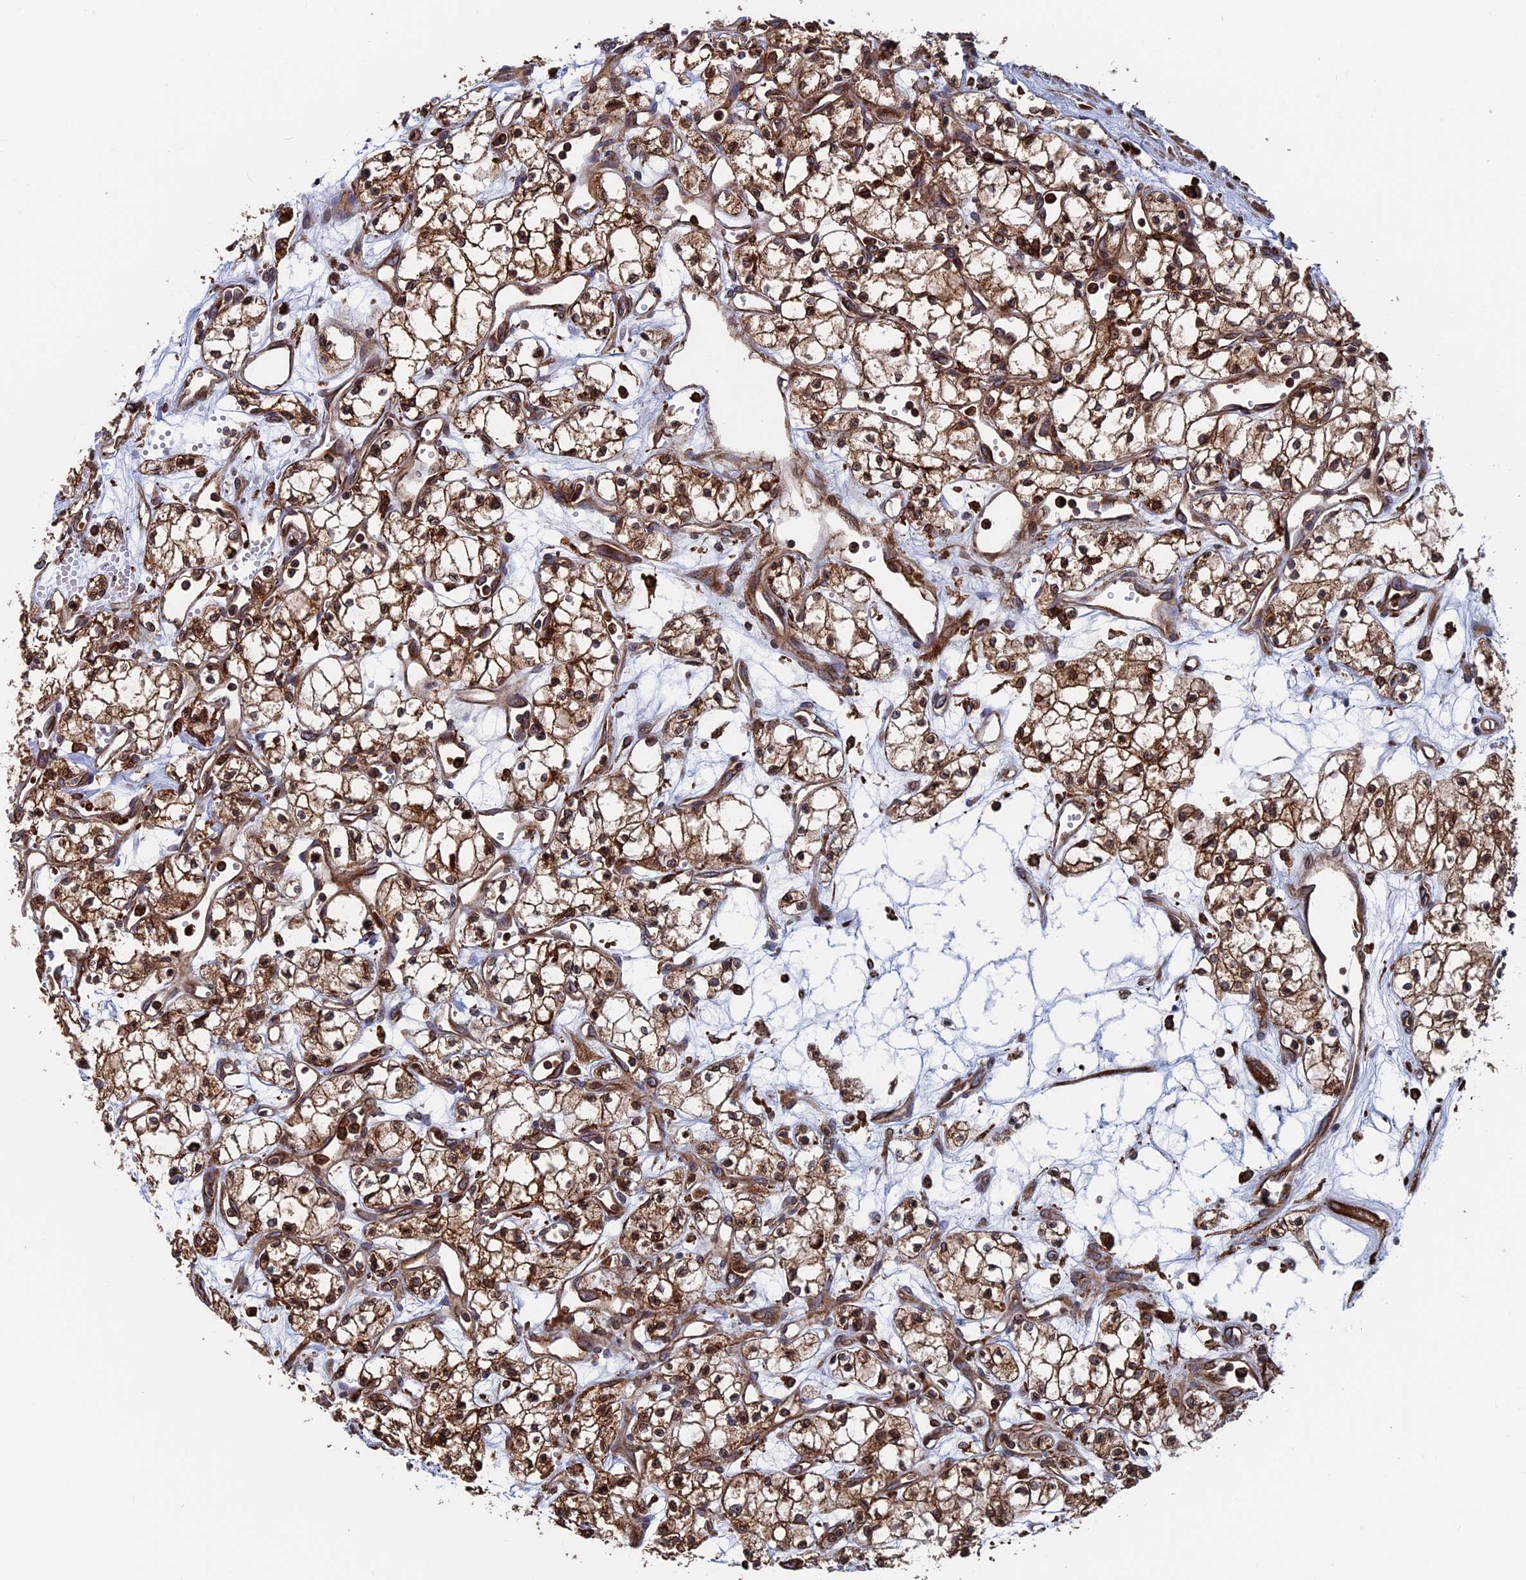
{"staining": {"intensity": "strong", "quantity": ">75%", "location": "cytoplasmic/membranous,nuclear"}, "tissue": "renal cancer", "cell_type": "Tumor cells", "image_type": "cancer", "snomed": [{"axis": "morphology", "description": "Adenocarcinoma, NOS"}, {"axis": "topography", "description": "Kidney"}], "caption": "Immunohistochemistry of human renal cancer exhibits high levels of strong cytoplasmic/membranous and nuclear staining in approximately >75% of tumor cells.", "gene": "RPUSD1", "patient": {"sex": "male", "age": 59}}